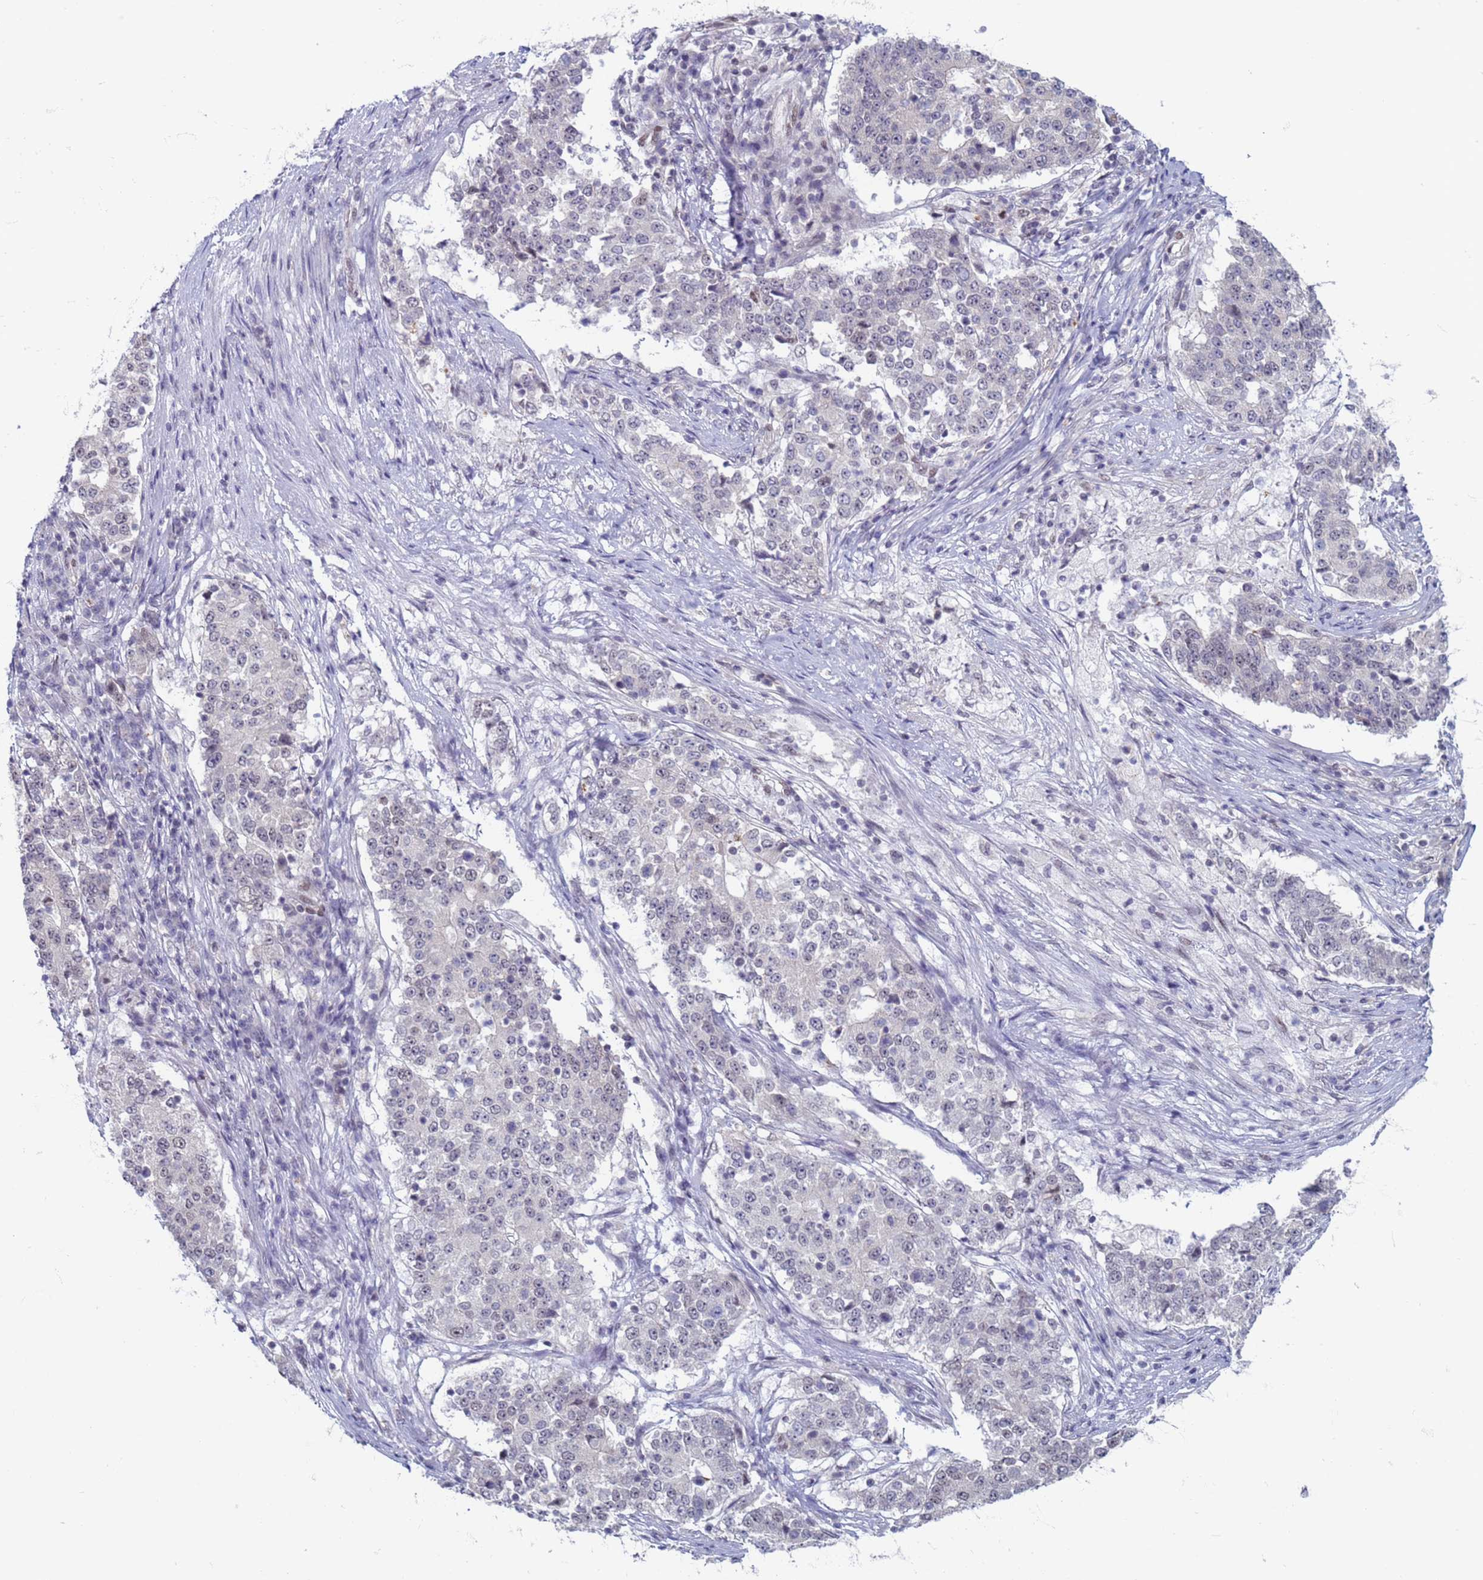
{"staining": {"intensity": "negative", "quantity": "none", "location": "none"}, "tissue": "stomach cancer", "cell_type": "Tumor cells", "image_type": "cancer", "snomed": [{"axis": "morphology", "description": "Adenocarcinoma, NOS"}, {"axis": "topography", "description": "Stomach"}], "caption": "High magnification brightfield microscopy of stomach cancer (adenocarcinoma) stained with DAB (3,3'-diaminobenzidine) (brown) and counterstained with hematoxylin (blue): tumor cells show no significant staining.", "gene": "SAE1", "patient": {"sex": "male", "age": 59}}